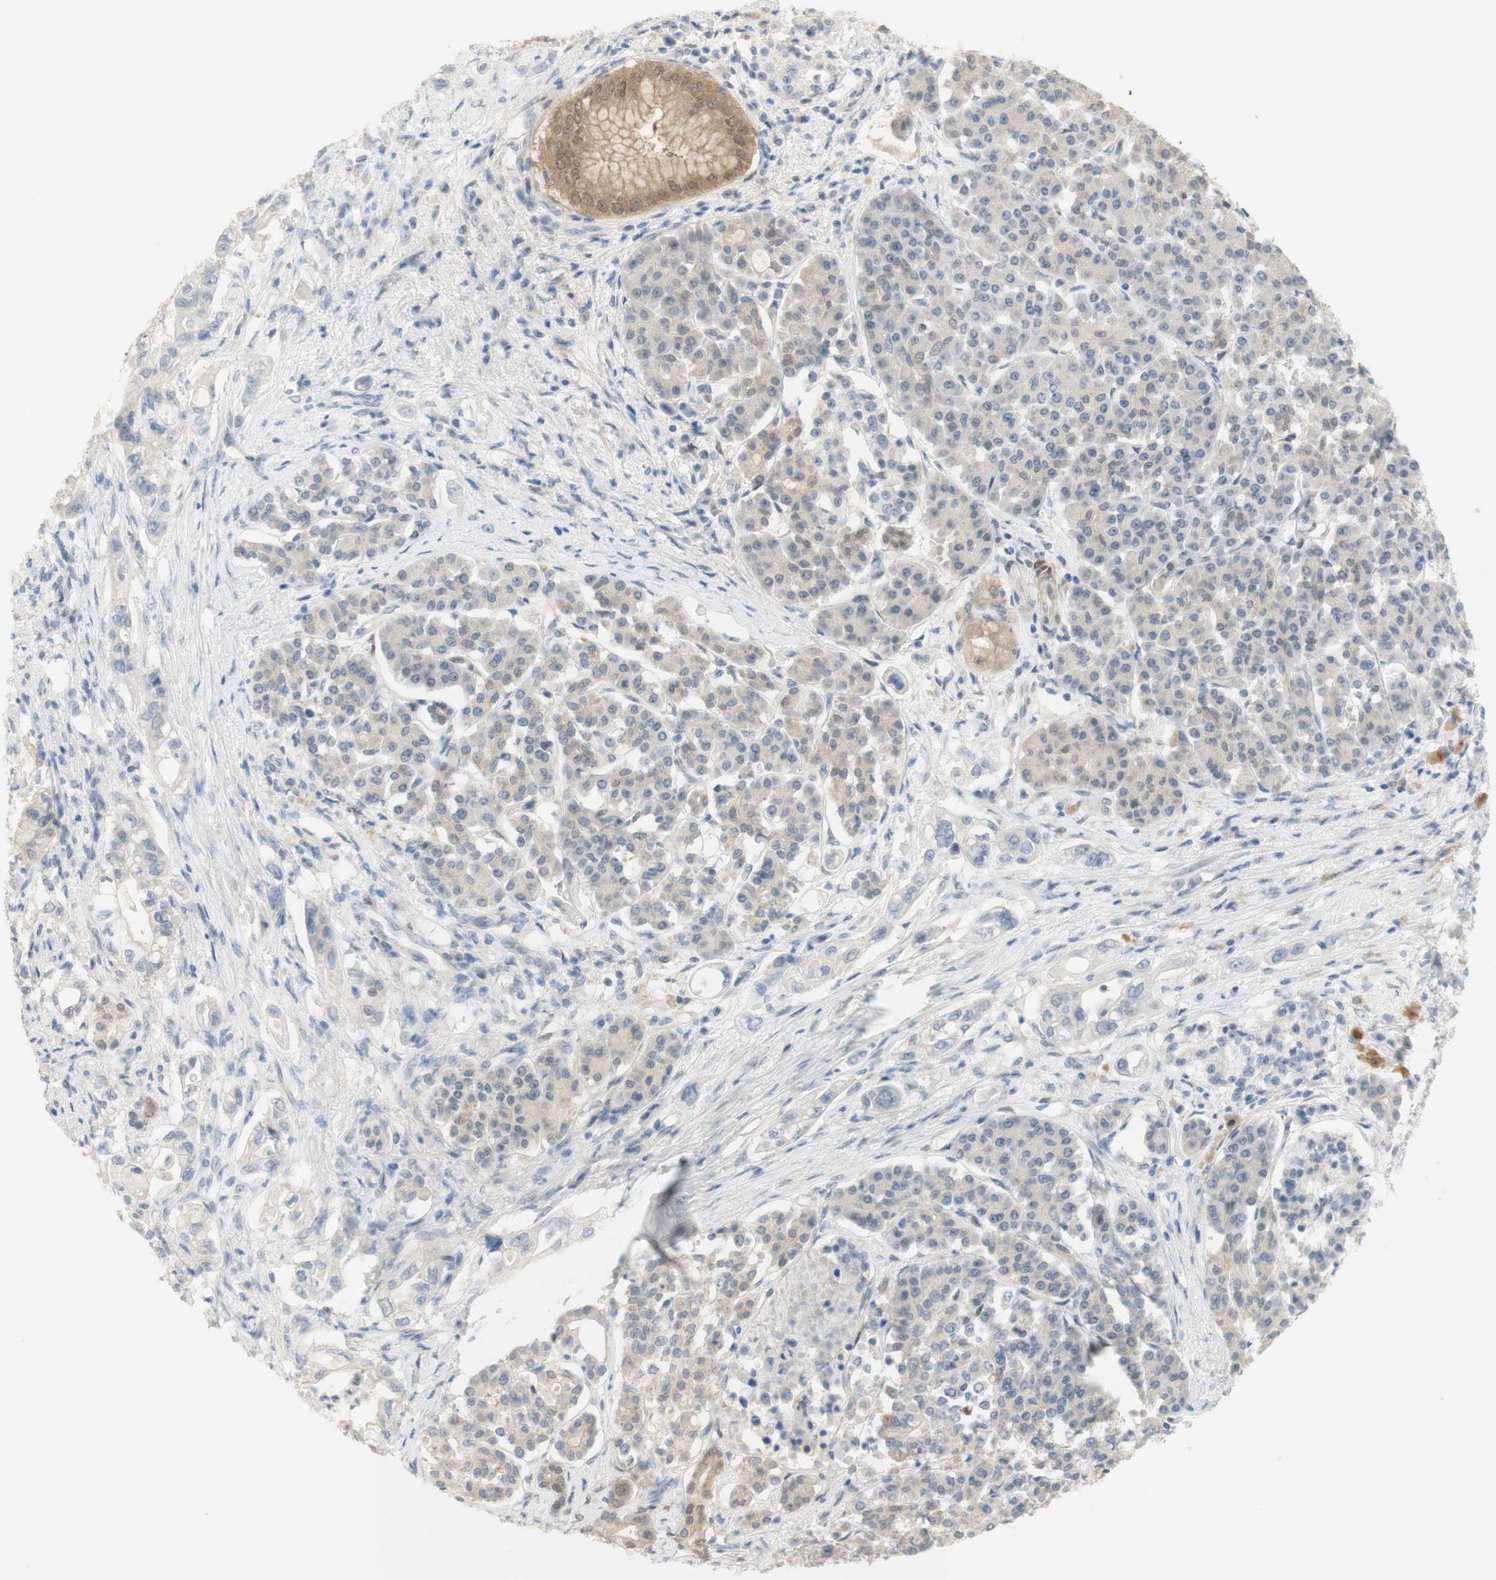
{"staining": {"intensity": "weak", "quantity": ">75%", "location": "cytoplasmic/membranous"}, "tissue": "pancreatic cancer", "cell_type": "Tumor cells", "image_type": "cancer", "snomed": [{"axis": "morphology", "description": "Normal tissue, NOS"}, {"axis": "topography", "description": "Pancreas"}], "caption": "A brown stain shows weak cytoplasmic/membranous positivity of a protein in human pancreatic cancer tumor cells.", "gene": "SELENBP1", "patient": {"sex": "male", "age": 42}}